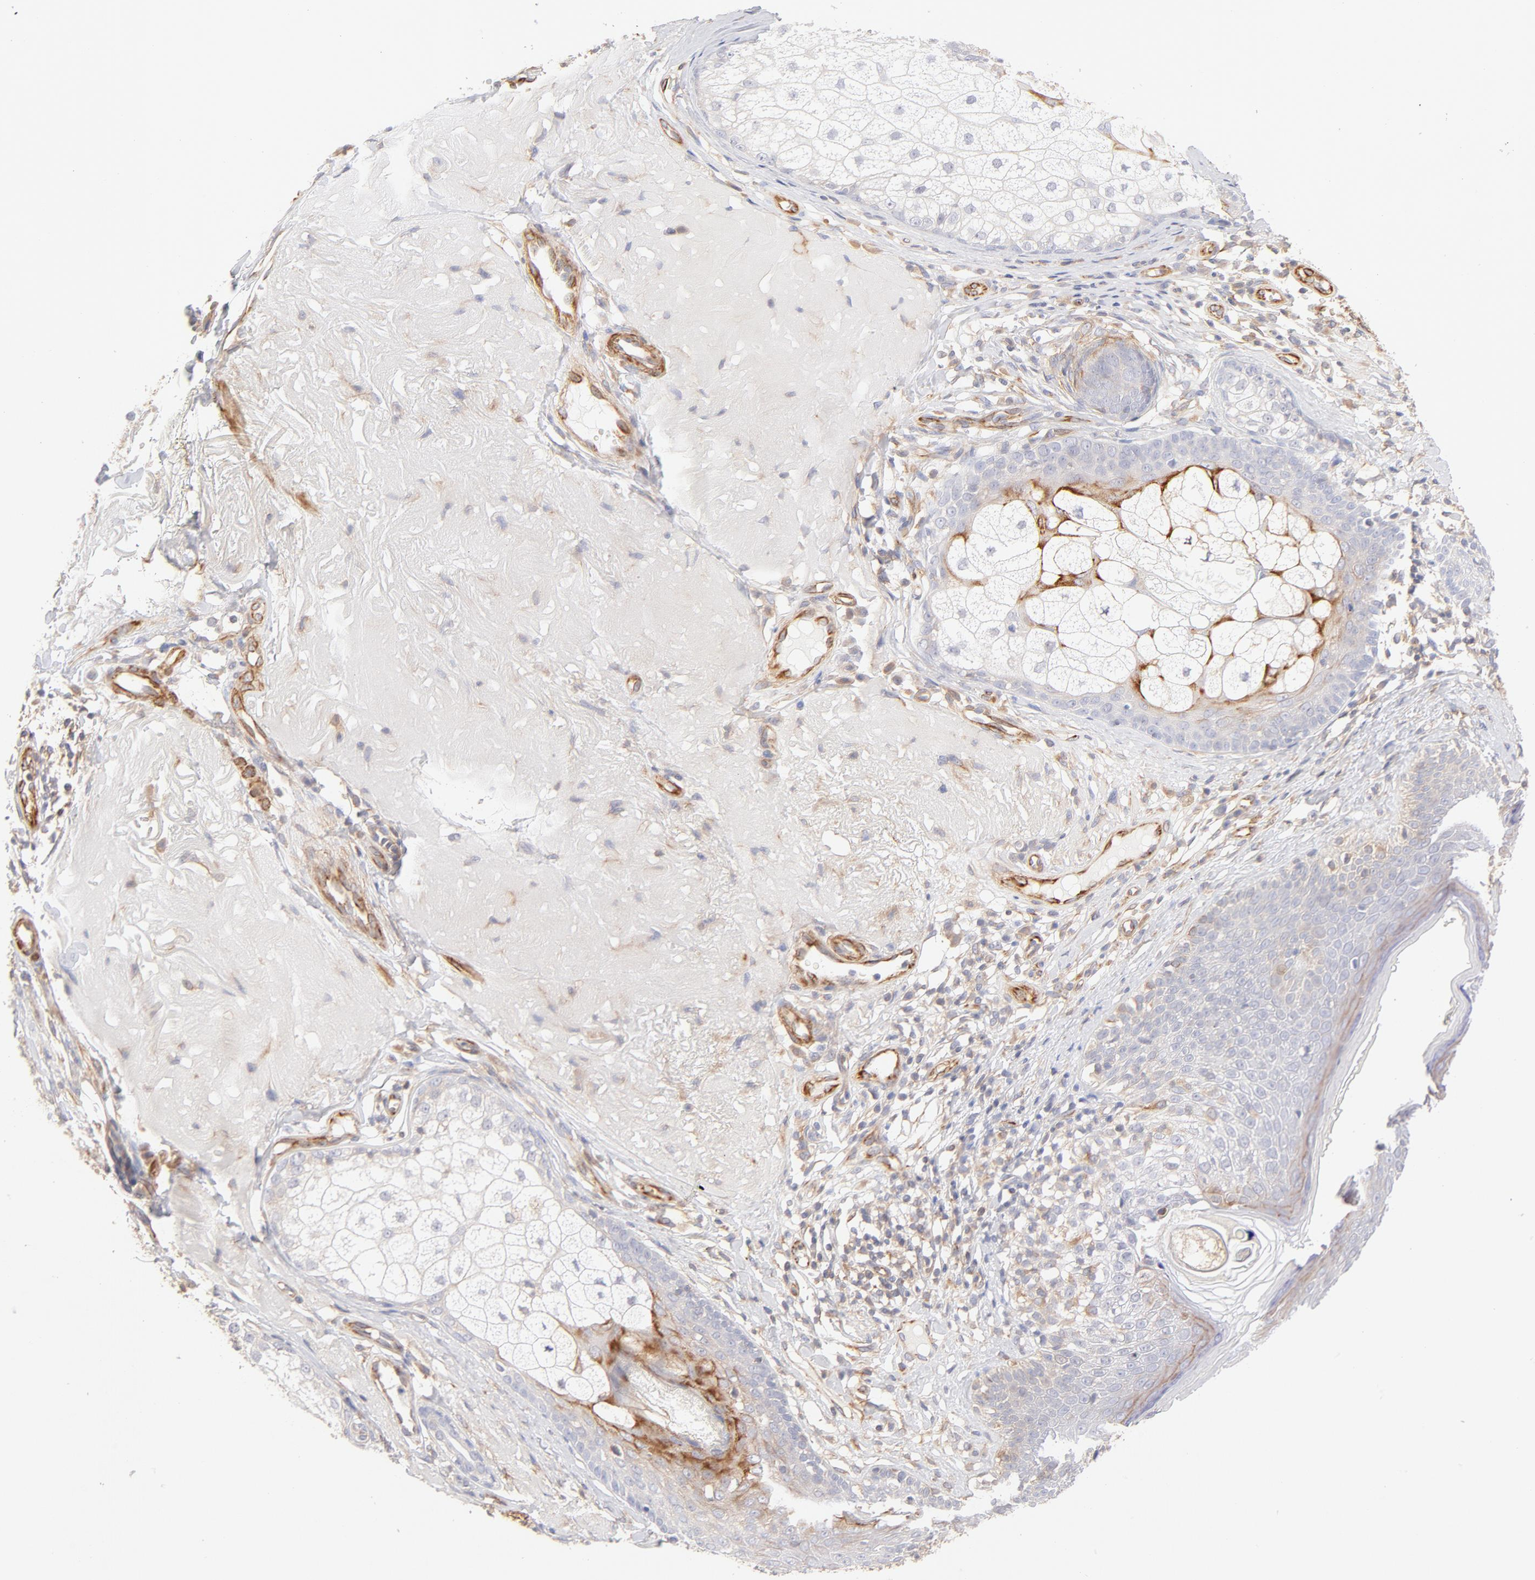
{"staining": {"intensity": "negative", "quantity": "none", "location": "none"}, "tissue": "skin cancer", "cell_type": "Tumor cells", "image_type": "cancer", "snomed": [{"axis": "morphology", "description": "Basal cell carcinoma"}, {"axis": "topography", "description": "Skin"}], "caption": "DAB (3,3'-diaminobenzidine) immunohistochemical staining of skin cancer demonstrates no significant expression in tumor cells.", "gene": "LDLRAP1", "patient": {"sex": "male", "age": 74}}